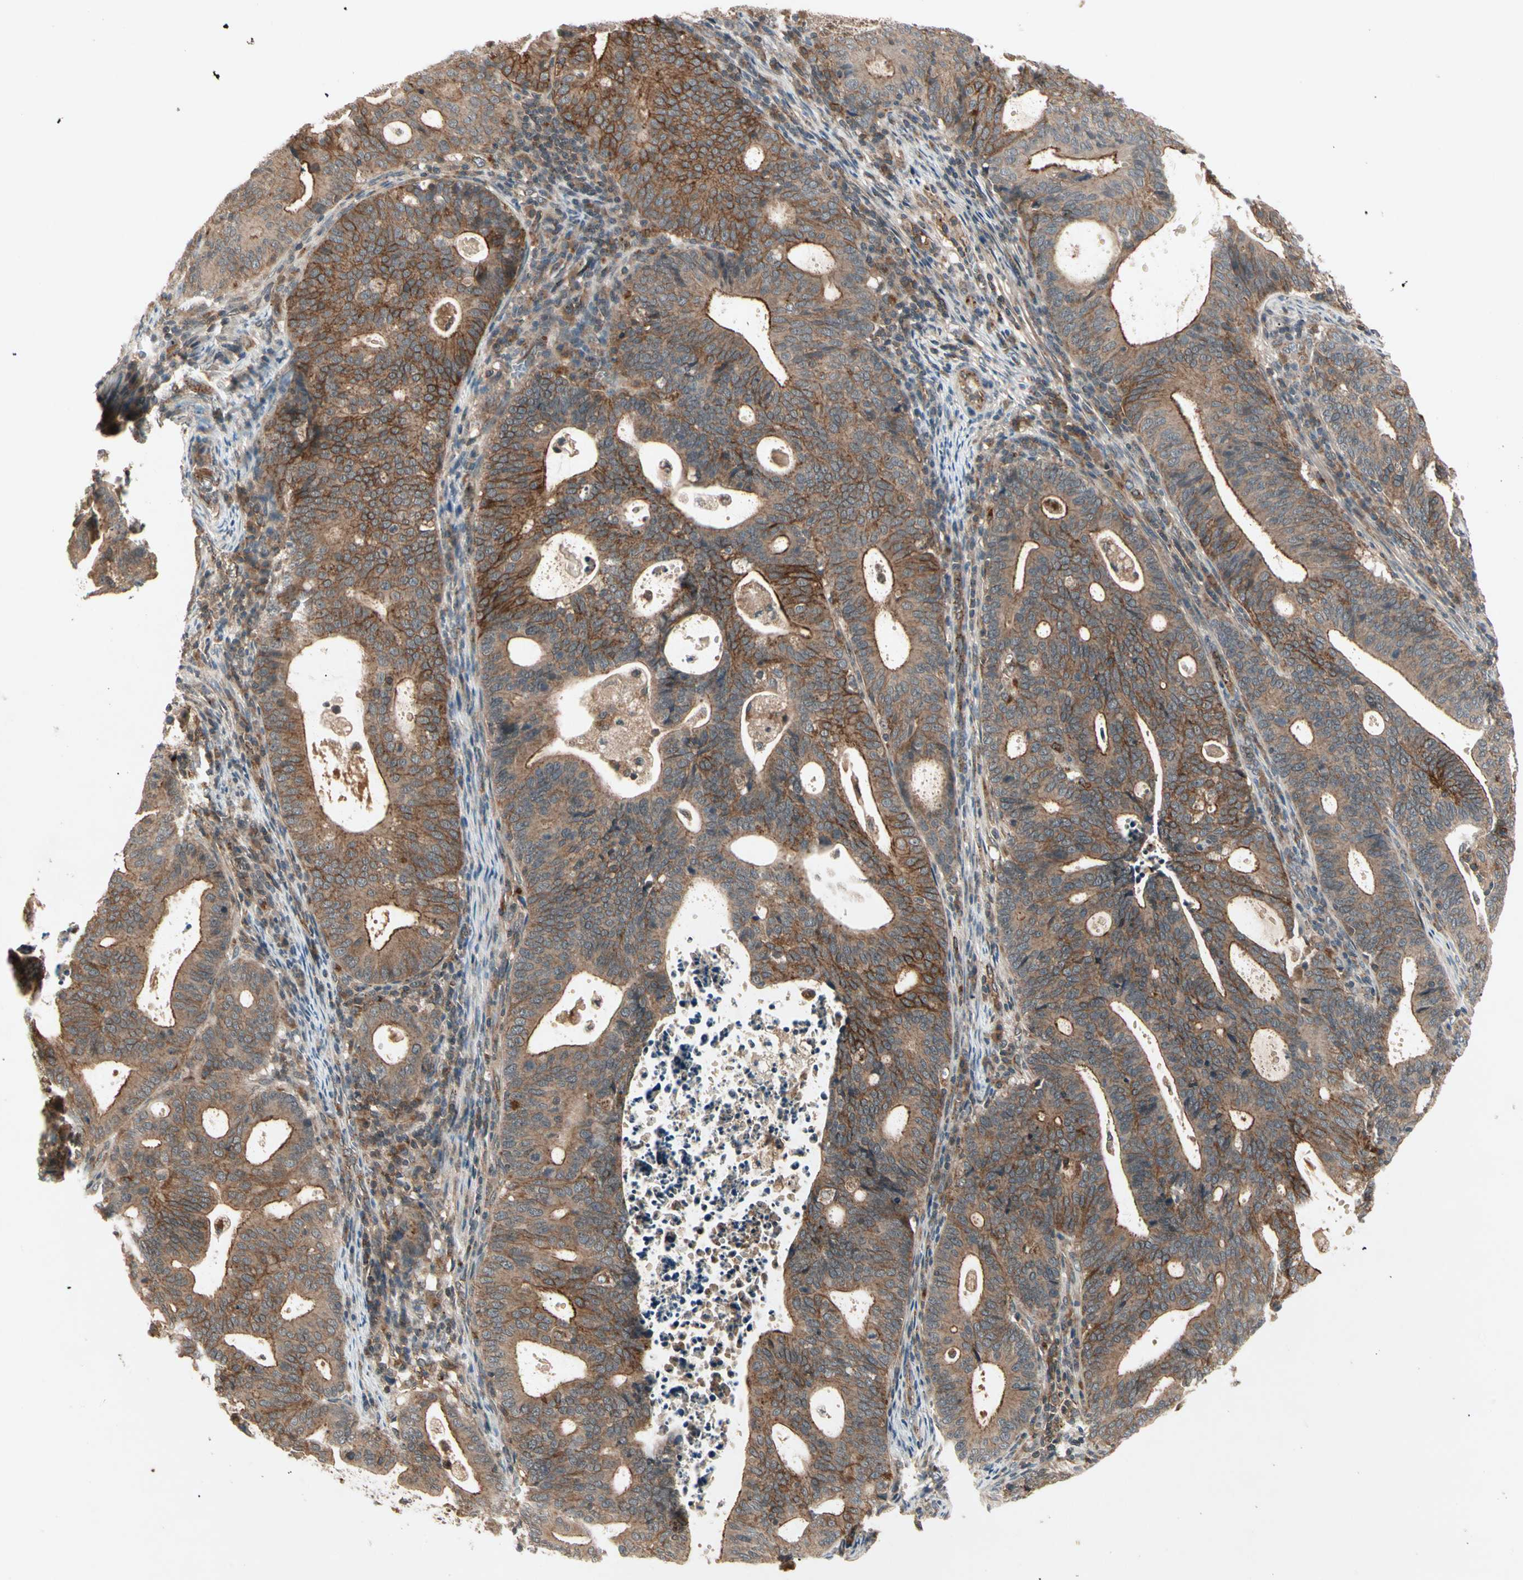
{"staining": {"intensity": "moderate", "quantity": ">75%", "location": "cytoplasmic/membranous"}, "tissue": "endometrial cancer", "cell_type": "Tumor cells", "image_type": "cancer", "snomed": [{"axis": "morphology", "description": "Adenocarcinoma, NOS"}, {"axis": "topography", "description": "Uterus"}], "caption": "This is a photomicrograph of IHC staining of endometrial cancer (adenocarcinoma), which shows moderate staining in the cytoplasmic/membranous of tumor cells.", "gene": "FLOT1", "patient": {"sex": "female", "age": 83}}